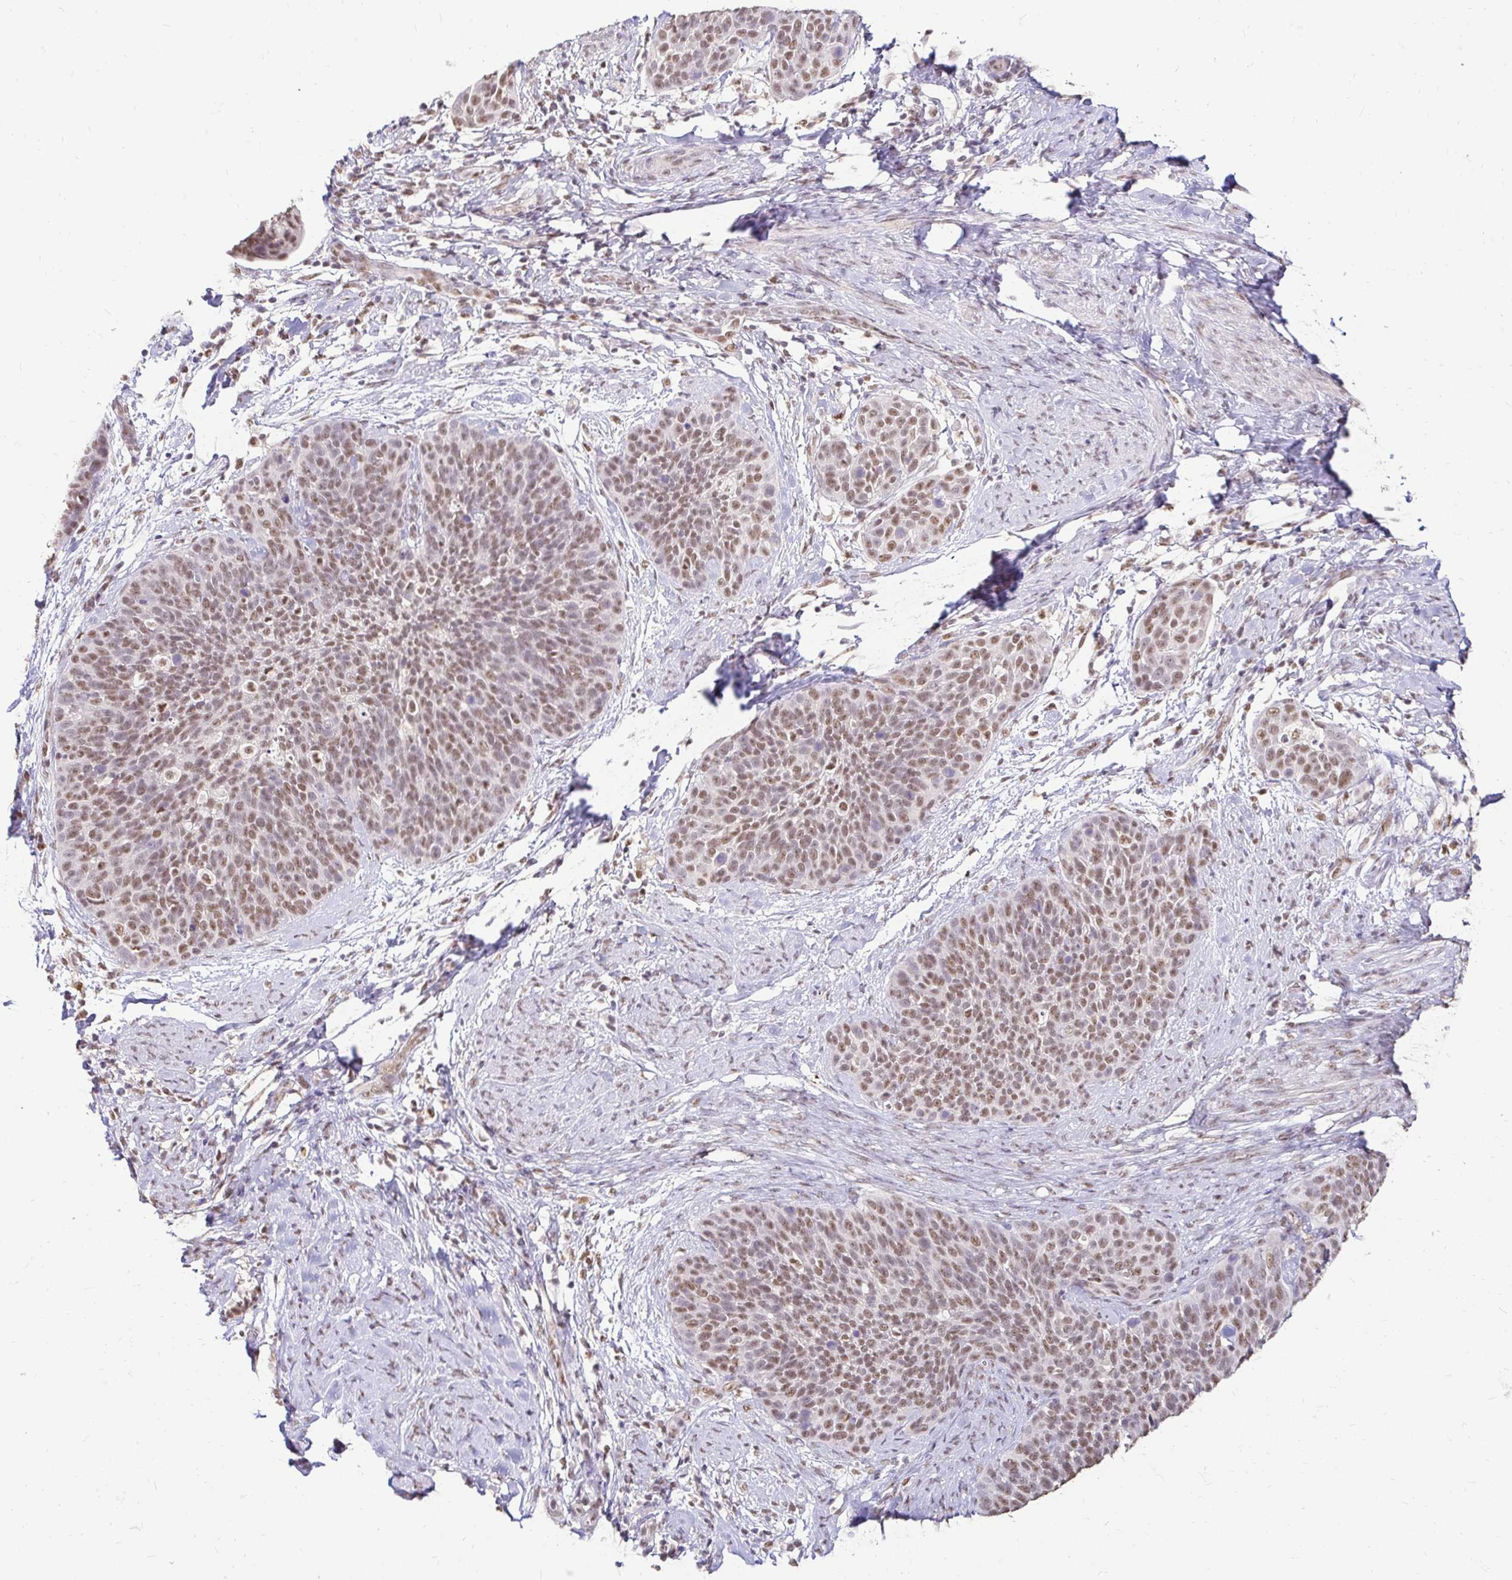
{"staining": {"intensity": "moderate", "quantity": ">75%", "location": "nuclear"}, "tissue": "cervical cancer", "cell_type": "Tumor cells", "image_type": "cancer", "snomed": [{"axis": "morphology", "description": "Squamous cell carcinoma, NOS"}, {"axis": "topography", "description": "Cervix"}], "caption": "Squamous cell carcinoma (cervical) tissue demonstrates moderate nuclear staining in approximately >75% of tumor cells, visualized by immunohistochemistry. (DAB IHC, brown staining for protein, blue staining for nuclei).", "gene": "RIMS4", "patient": {"sex": "female", "age": 69}}